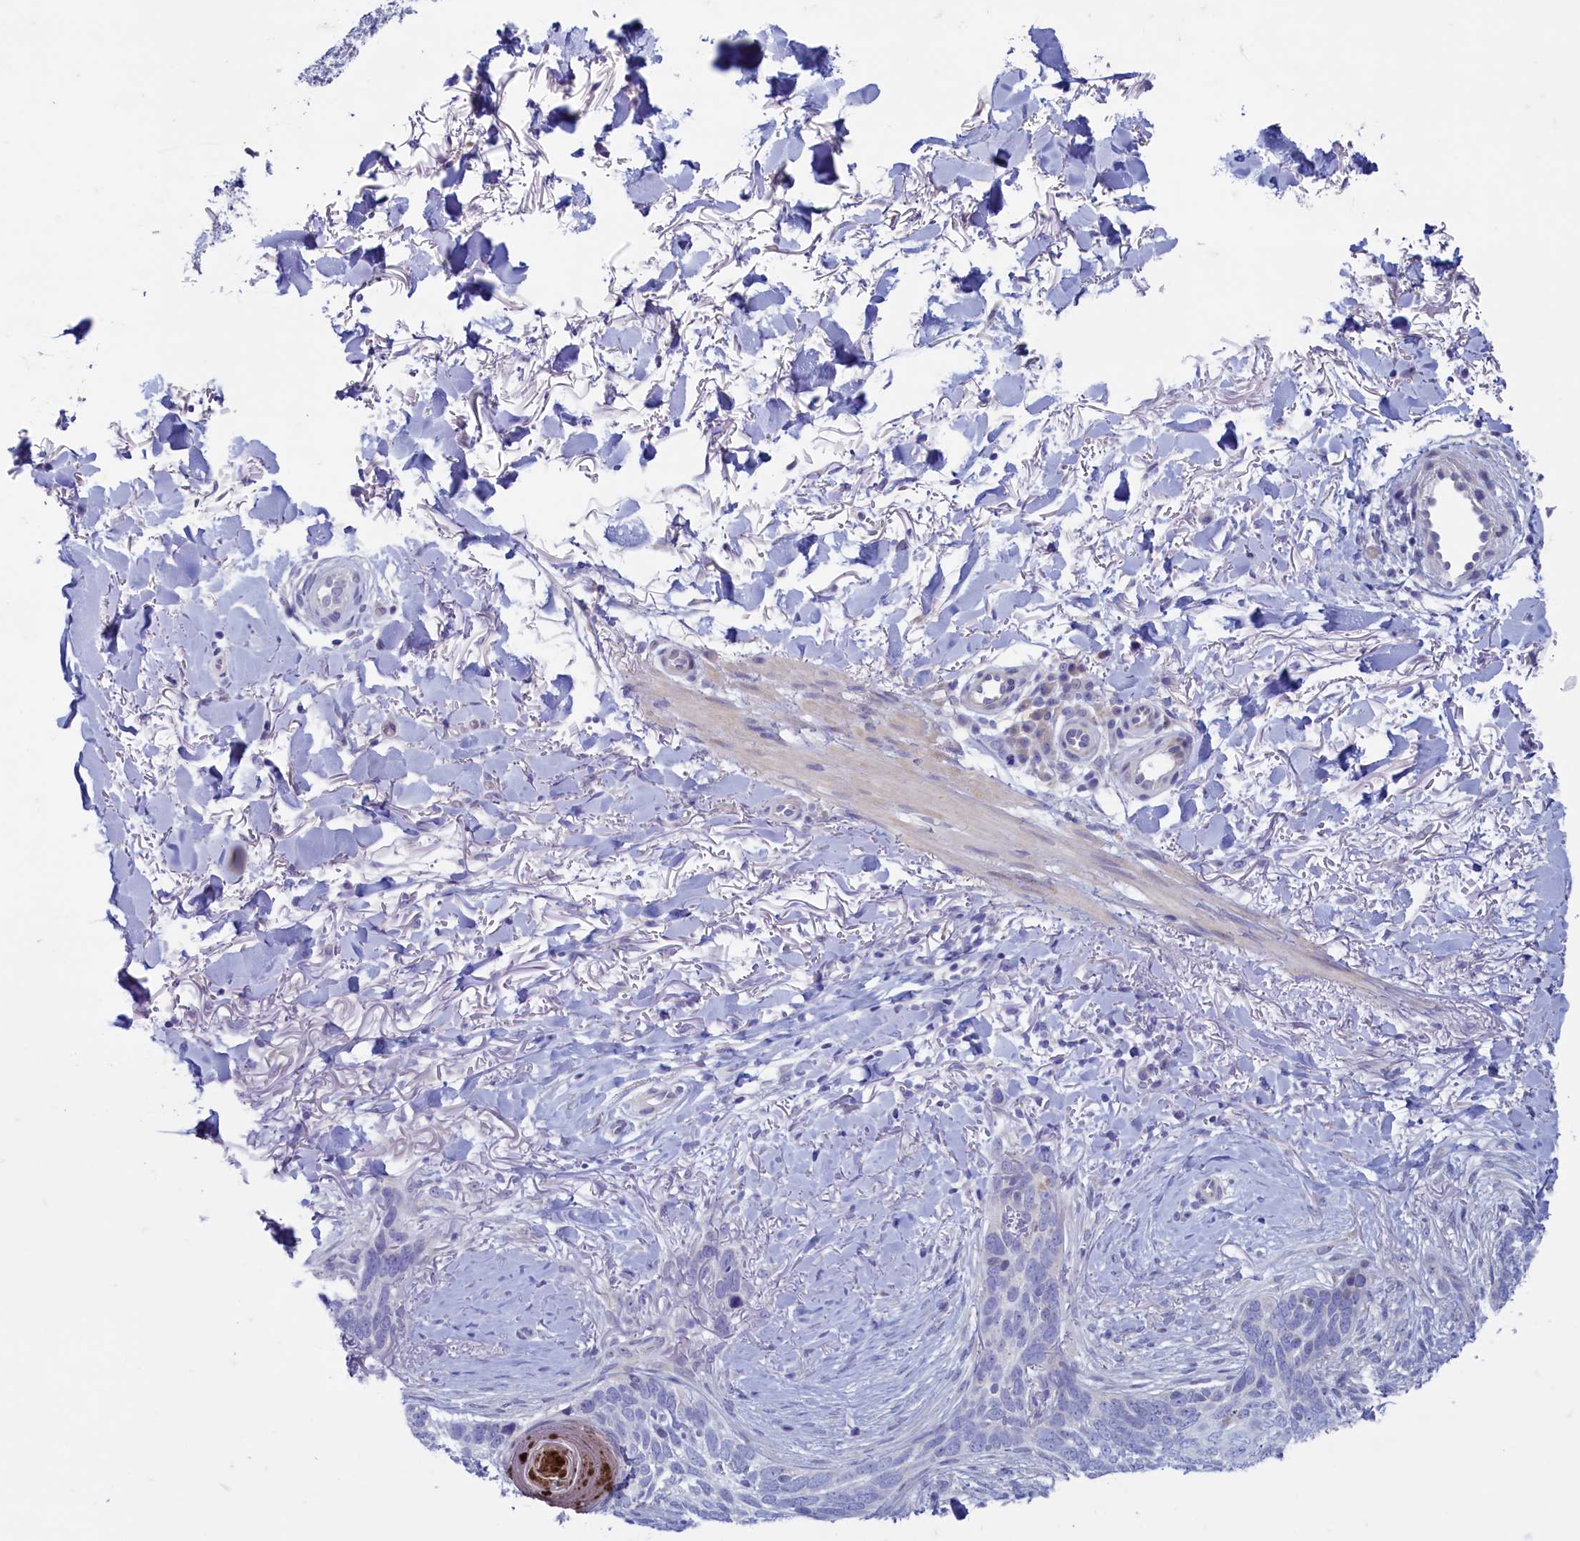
{"staining": {"intensity": "negative", "quantity": "none", "location": "none"}, "tissue": "skin cancer", "cell_type": "Tumor cells", "image_type": "cancer", "snomed": [{"axis": "morphology", "description": "Normal tissue, NOS"}, {"axis": "morphology", "description": "Basal cell carcinoma"}, {"axis": "topography", "description": "Skin"}], "caption": "An immunohistochemistry photomicrograph of basal cell carcinoma (skin) is shown. There is no staining in tumor cells of basal cell carcinoma (skin).", "gene": "MAP1LC3A", "patient": {"sex": "female", "age": 67}}